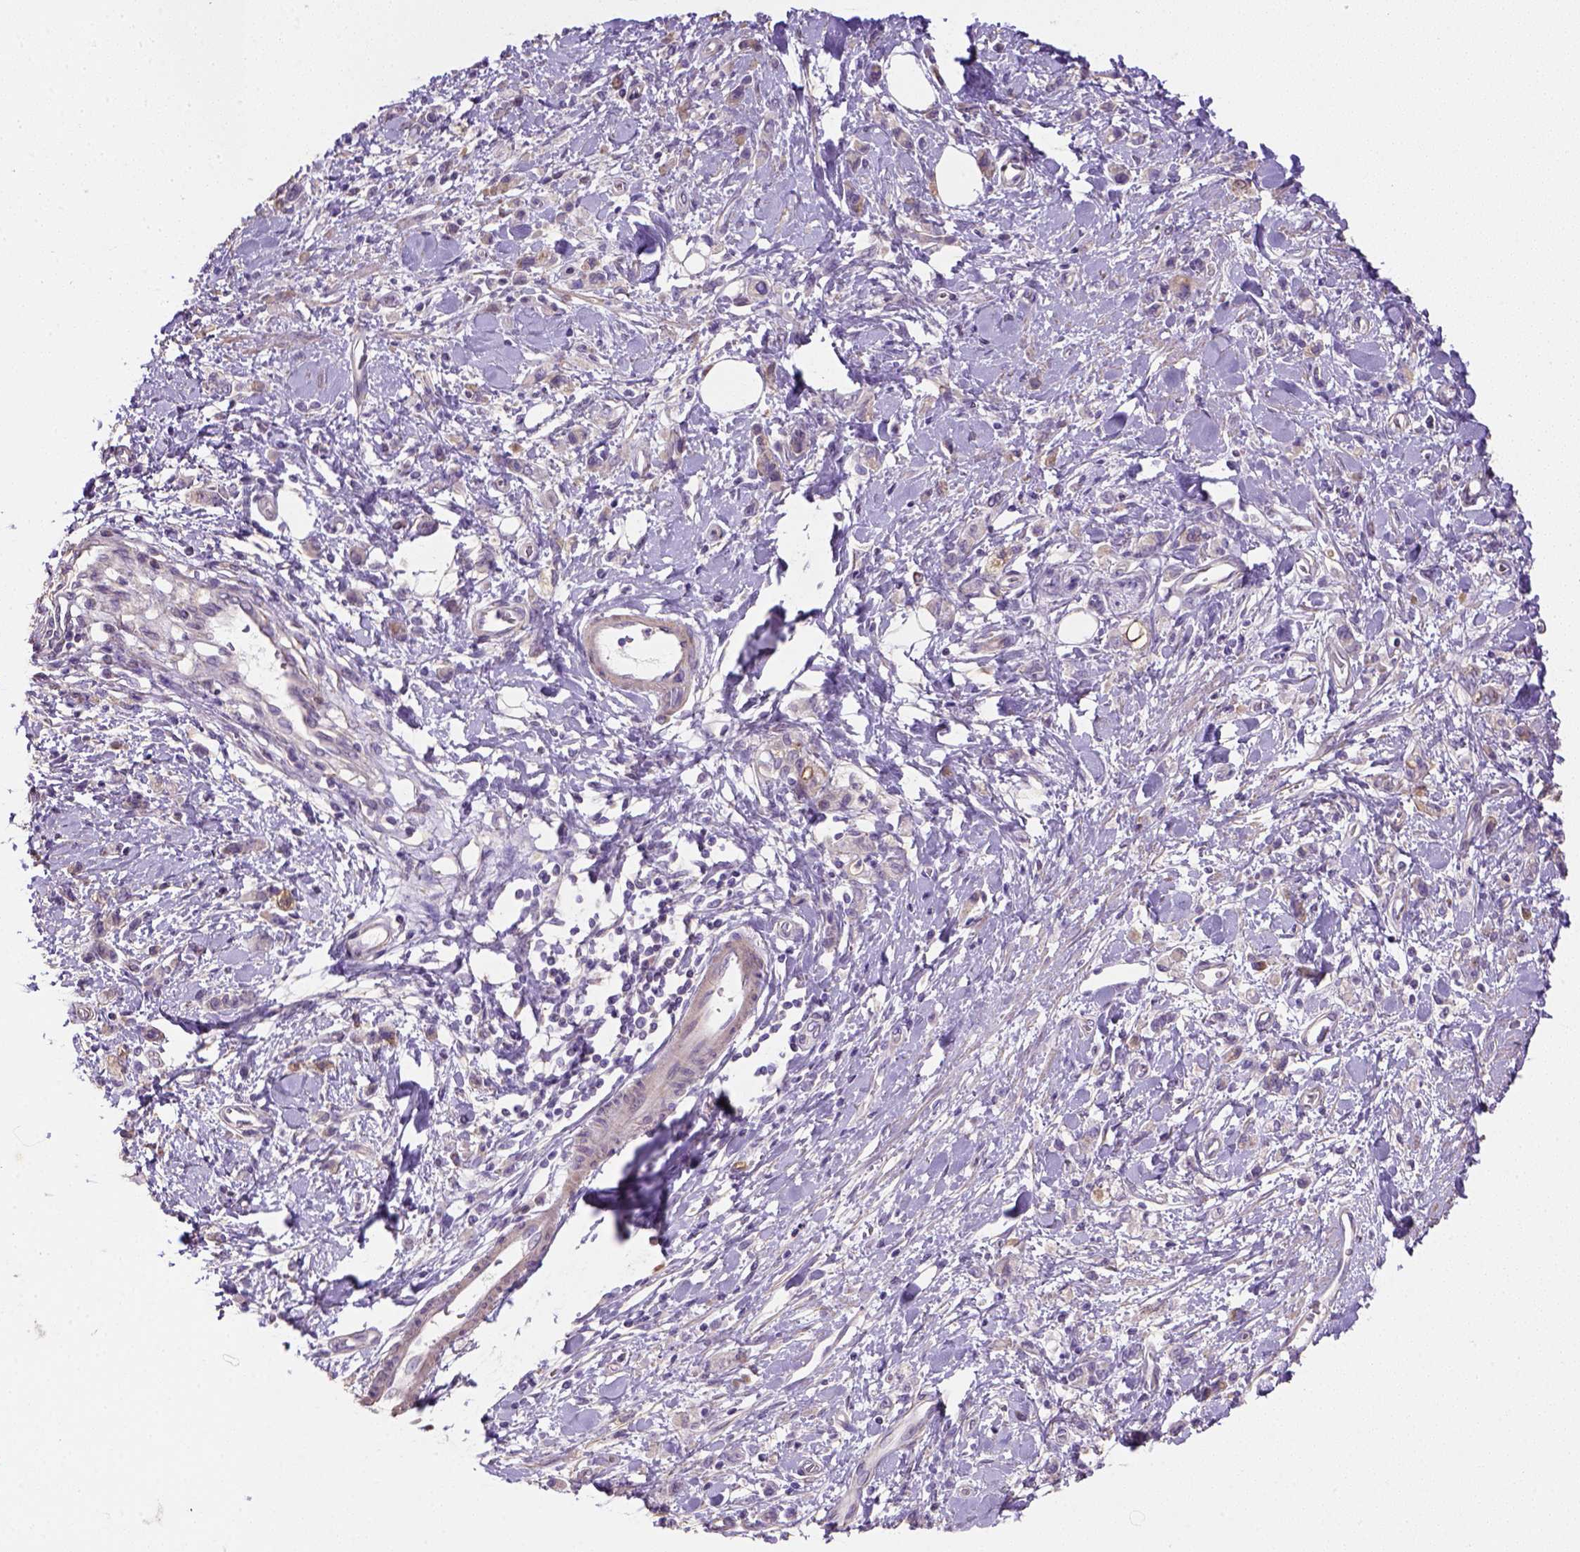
{"staining": {"intensity": "negative", "quantity": "none", "location": "none"}, "tissue": "stomach cancer", "cell_type": "Tumor cells", "image_type": "cancer", "snomed": [{"axis": "morphology", "description": "Adenocarcinoma, NOS"}, {"axis": "topography", "description": "Stomach"}], "caption": "Protein analysis of stomach cancer (adenocarcinoma) shows no significant positivity in tumor cells.", "gene": "HTRA1", "patient": {"sex": "male", "age": 77}}